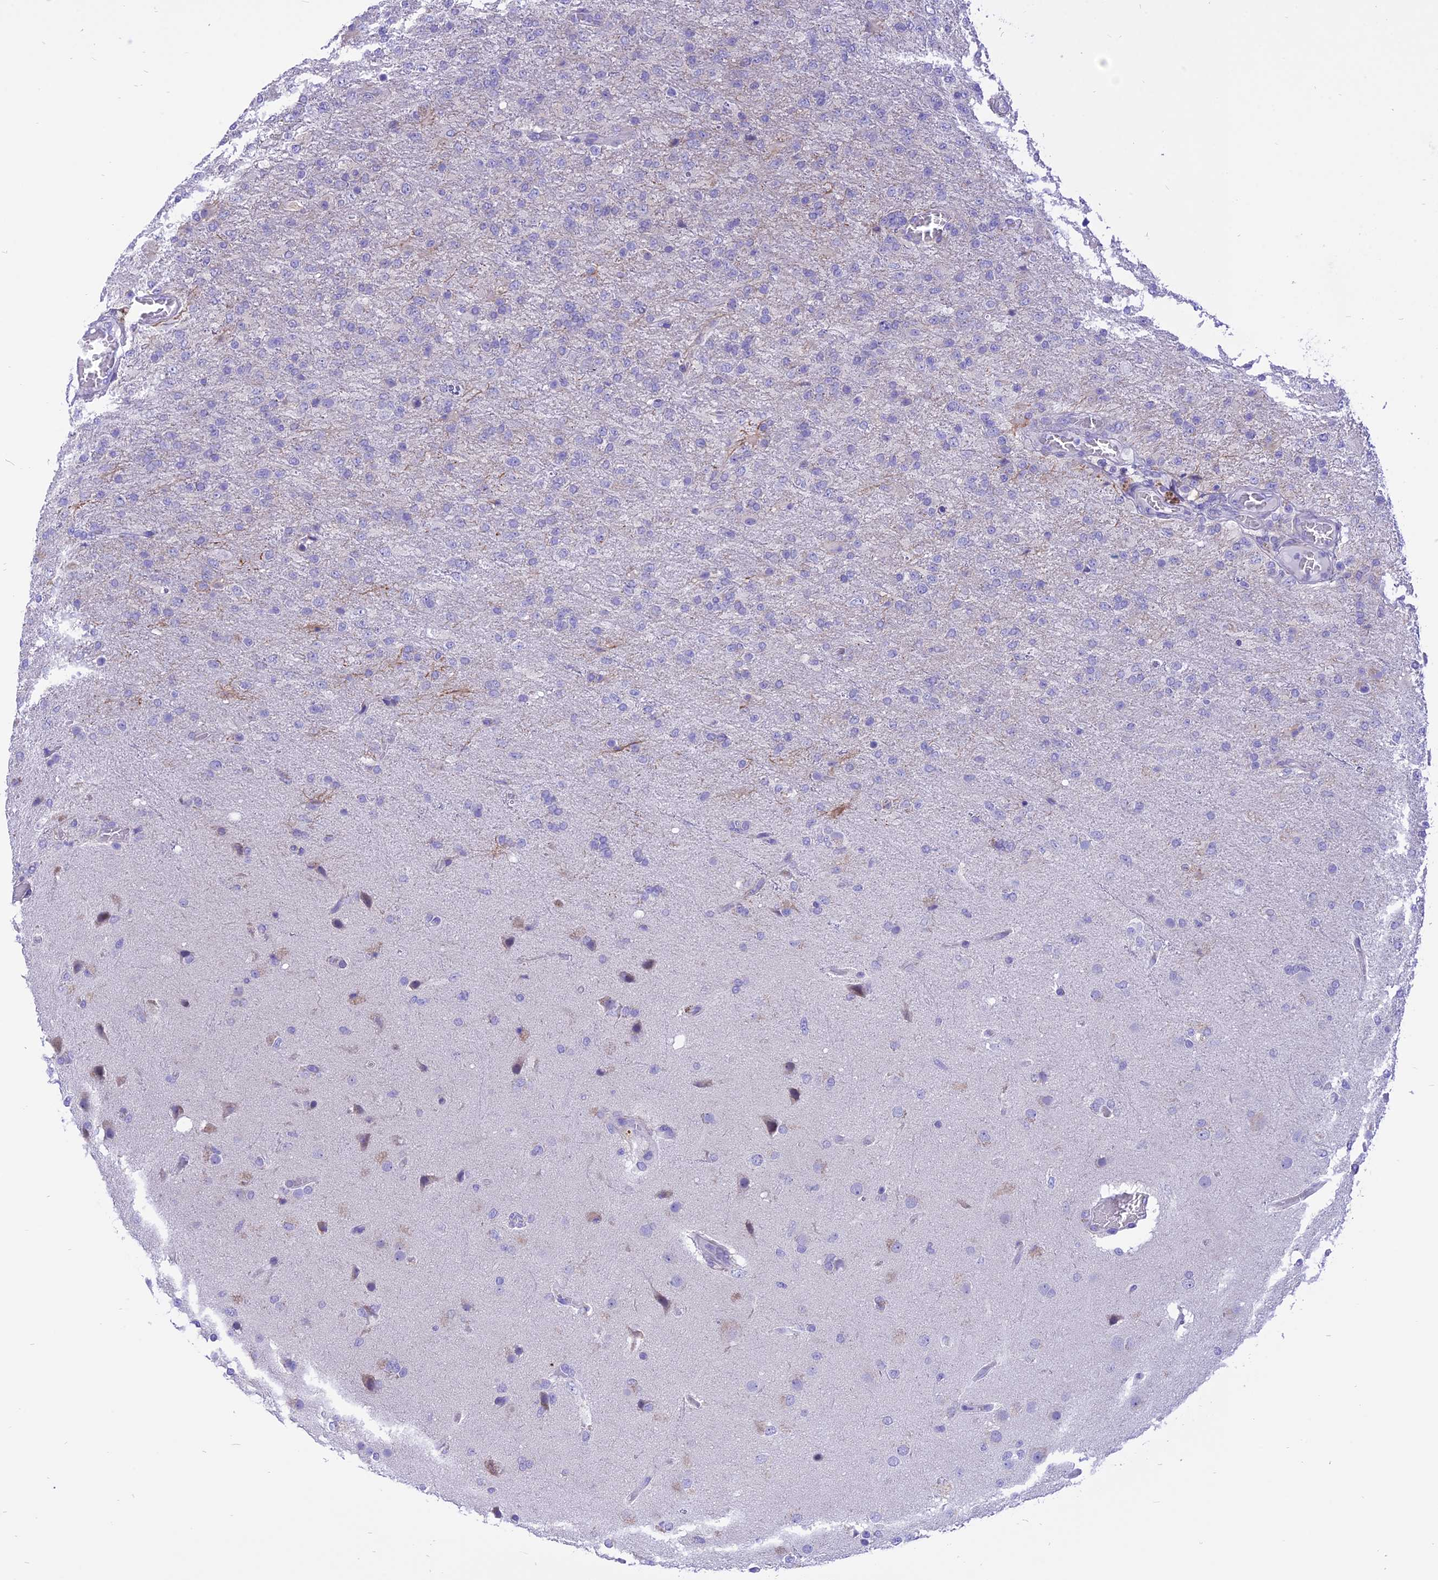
{"staining": {"intensity": "negative", "quantity": "none", "location": "none"}, "tissue": "glioma", "cell_type": "Tumor cells", "image_type": "cancer", "snomed": [{"axis": "morphology", "description": "Glioma, malignant, High grade"}, {"axis": "topography", "description": "Brain"}], "caption": "Tumor cells are negative for protein expression in human malignant glioma (high-grade). (DAB immunohistochemistry (IHC), high magnification).", "gene": "ARMCX6", "patient": {"sex": "female", "age": 74}}